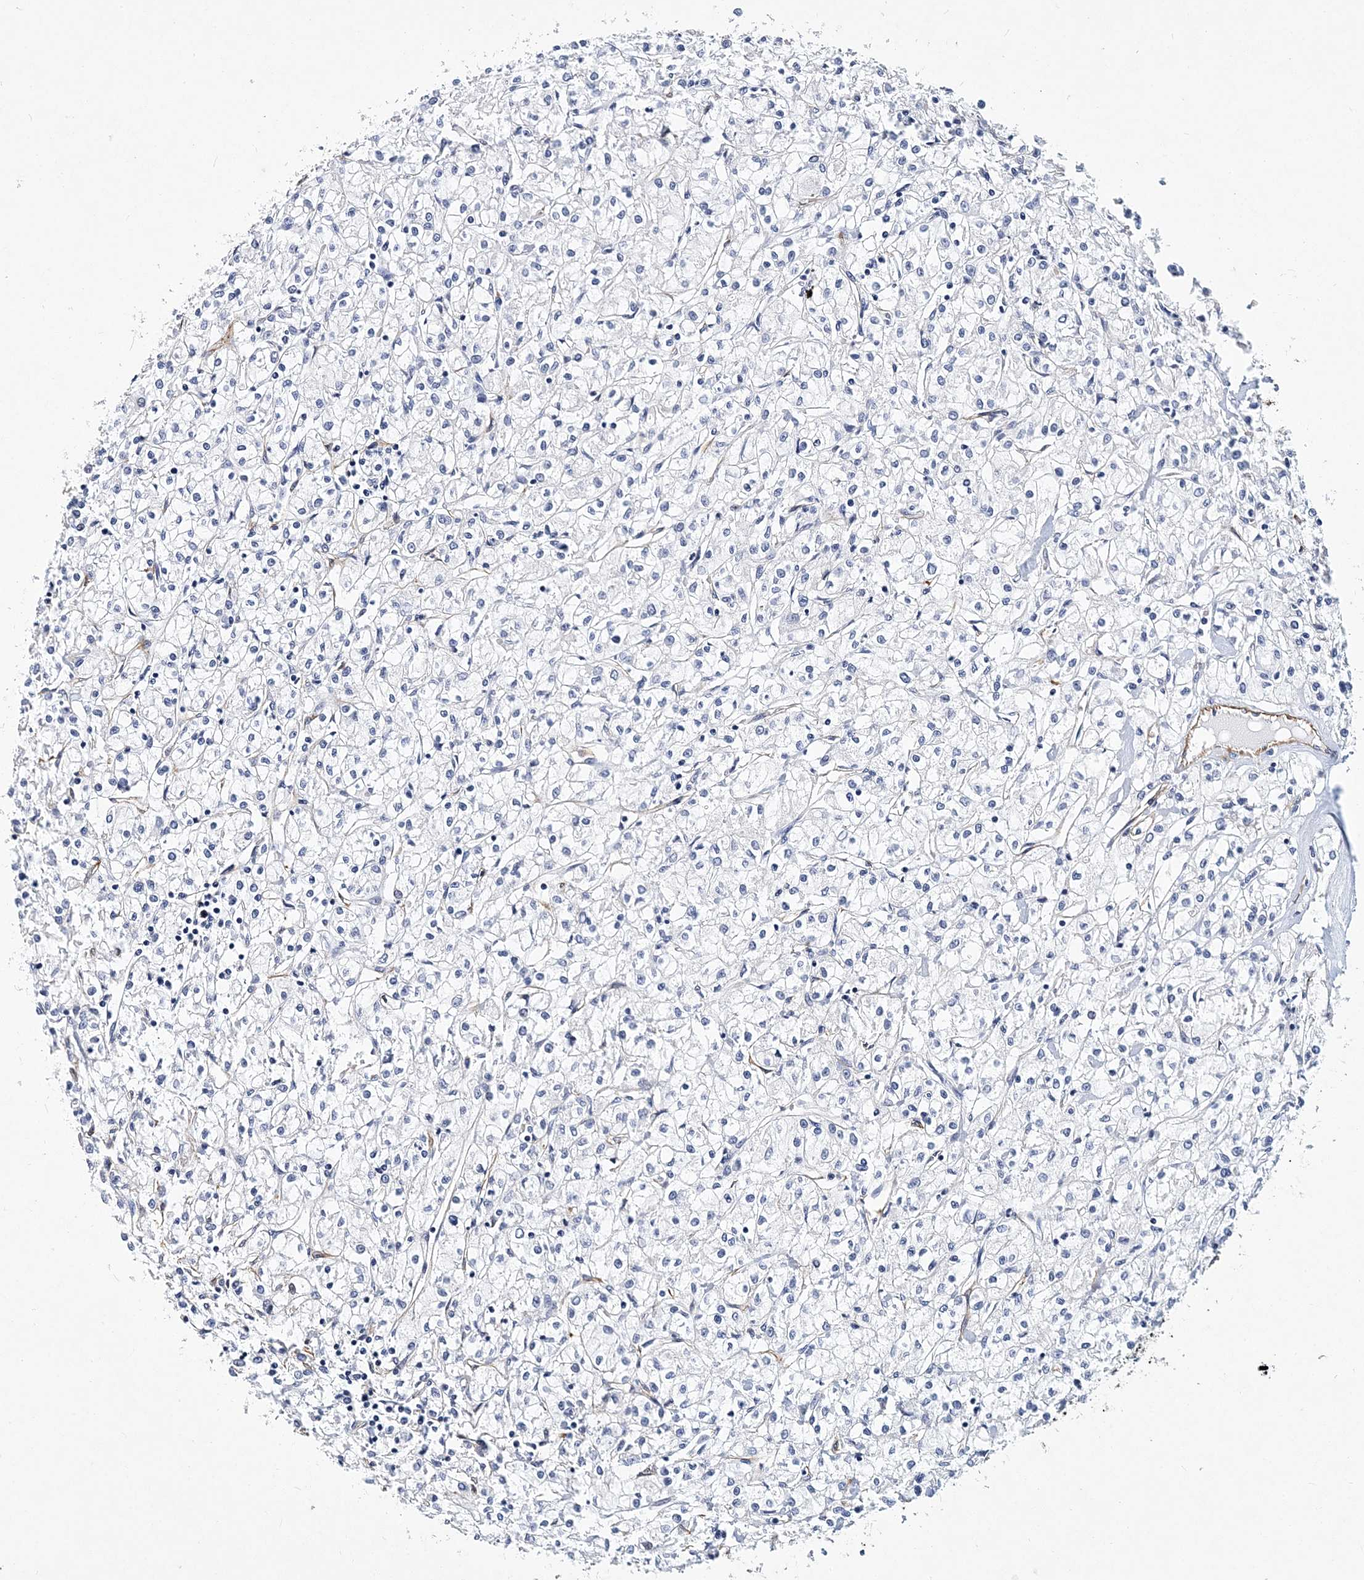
{"staining": {"intensity": "negative", "quantity": "none", "location": "none"}, "tissue": "renal cancer", "cell_type": "Tumor cells", "image_type": "cancer", "snomed": [{"axis": "morphology", "description": "Adenocarcinoma, NOS"}, {"axis": "topography", "description": "Kidney"}], "caption": "Adenocarcinoma (renal) was stained to show a protein in brown. There is no significant staining in tumor cells.", "gene": "ITGA2B", "patient": {"sex": "female", "age": 59}}